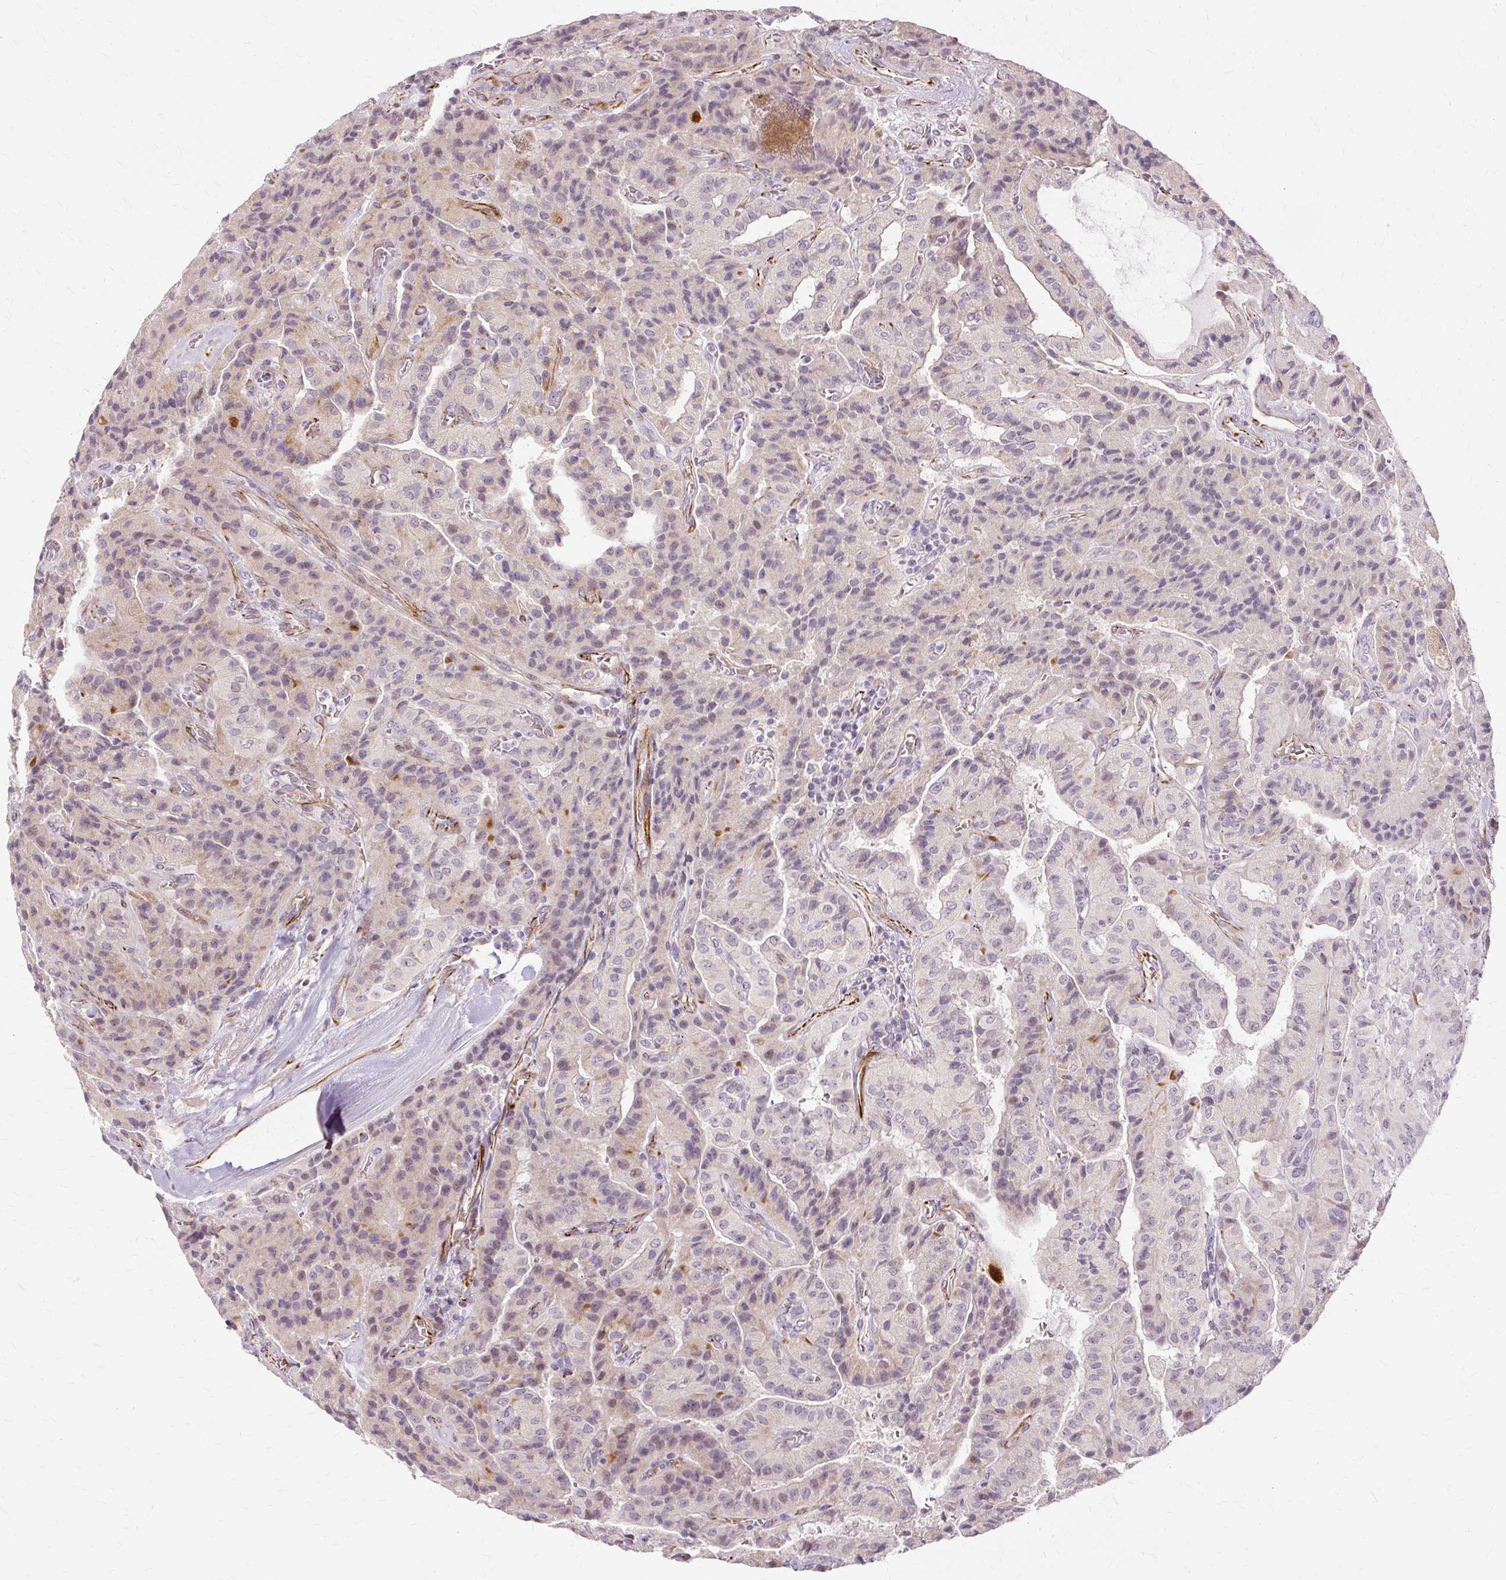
{"staining": {"intensity": "weak", "quantity": "<25%", "location": "nuclear"}, "tissue": "thyroid cancer", "cell_type": "Tumor cells", "image_type": "cancer", "snomed": [{"axis": "morphology", "description": "Normal tissue, NOS"}, {"axis": "morphology", "description": "Papillary adenocarcinoma, NOS"}, {"axis": "topography", "description": "Thyroid gland"}], "caption": "A micrograph of human thyroid papillary adenocarcinoma is negative for staining in tumor cells.", "gene": "MMACHC", "patient": {"sex": "female", "age": 59}}